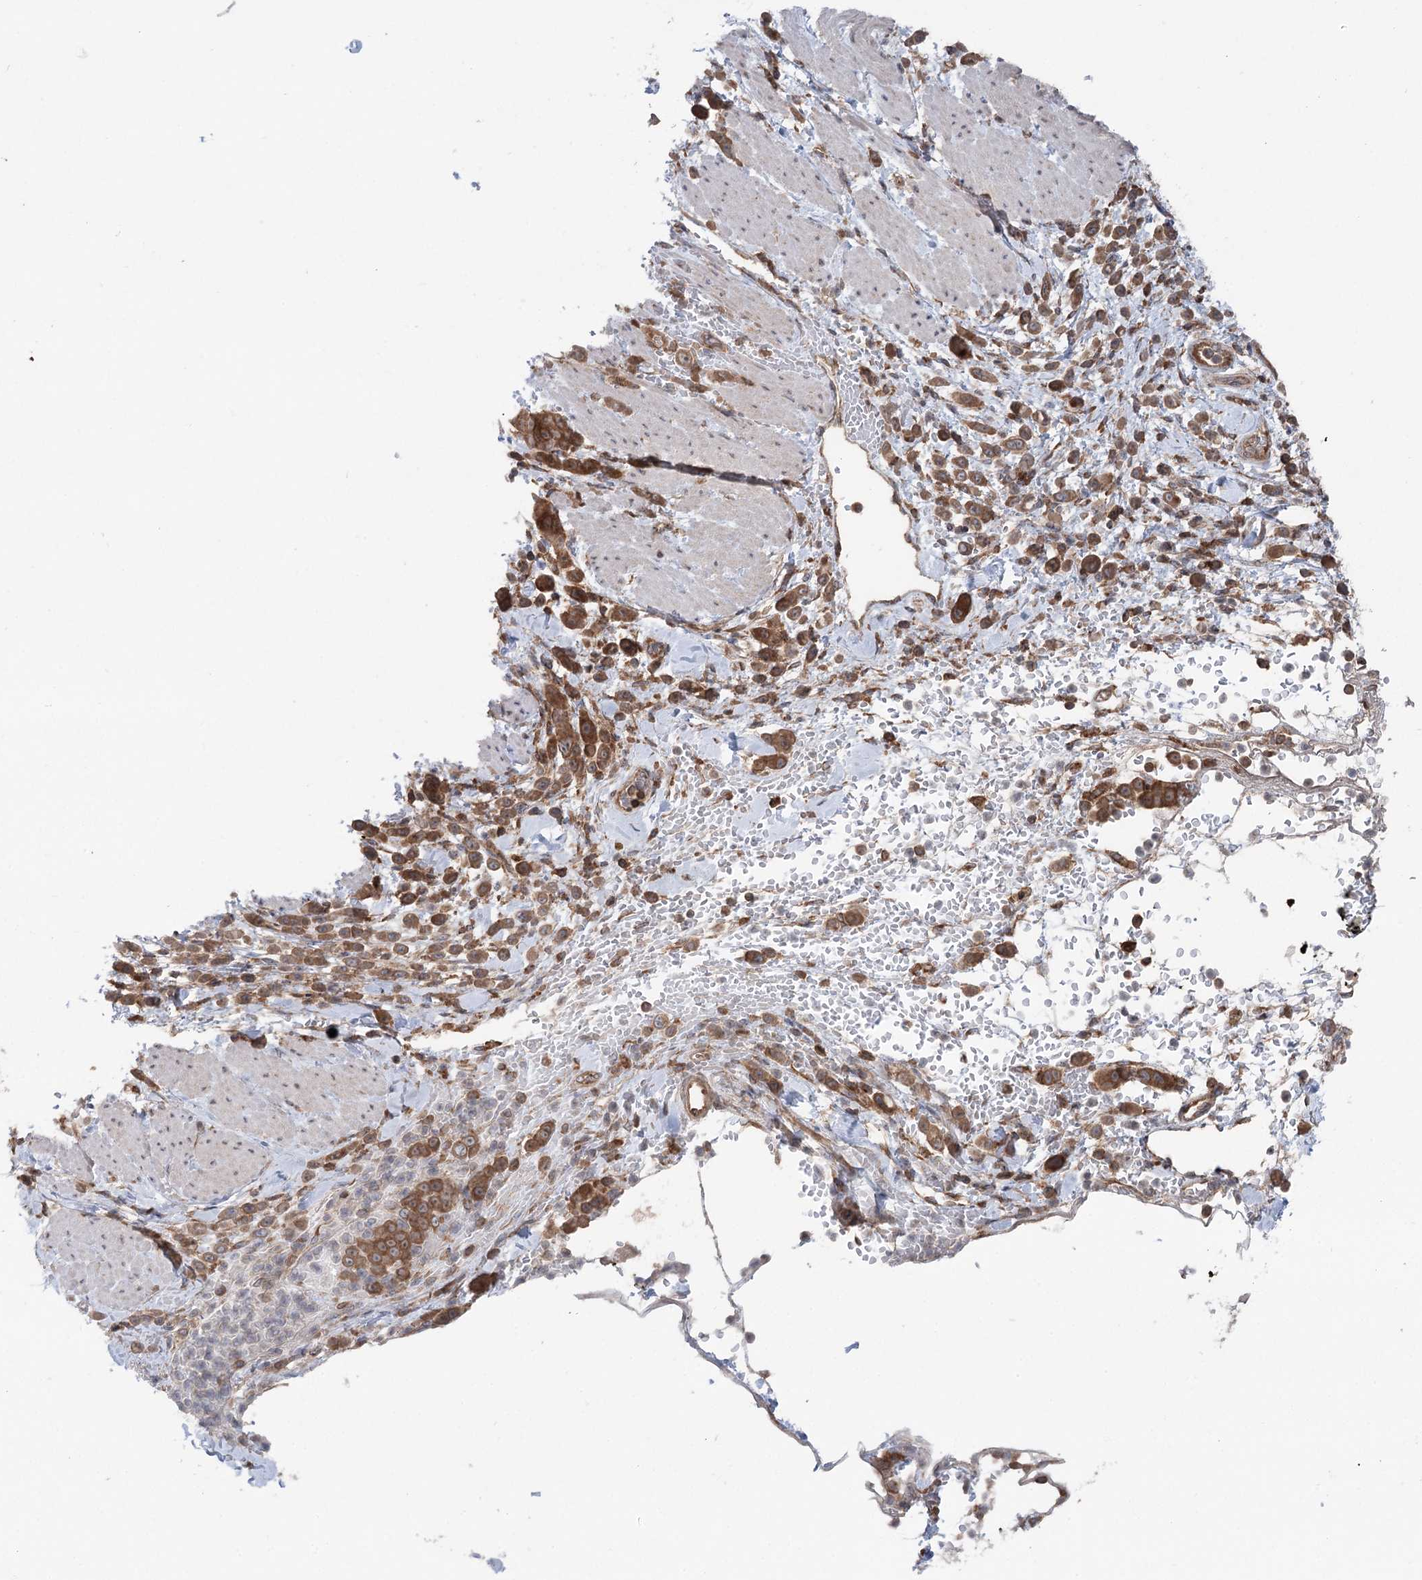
{"staining": {"intensity": "moderate", "quantity": ">75%", "location": "cytoplasmic/membranous"}, "tissue": "pancreatic cancer", "cell_type": "Tumor cells", "image_type": "cancer", "snomed": [{"axis": "morphology", "description": "Normal tissue, NOS"}, {"axis": "morphology", "description": "Adenocarcinoma, NOS"}, {"axis": "topography", "description": "Pancreas"}], "caption": "This is a histology image of IHC staining of pancreatic cancer, which shows moderate staining in the cytoplasmic/membranous of tumor cells.", "gene": "PPP1R21", "patient": {"sex": "female", "age": 64}}